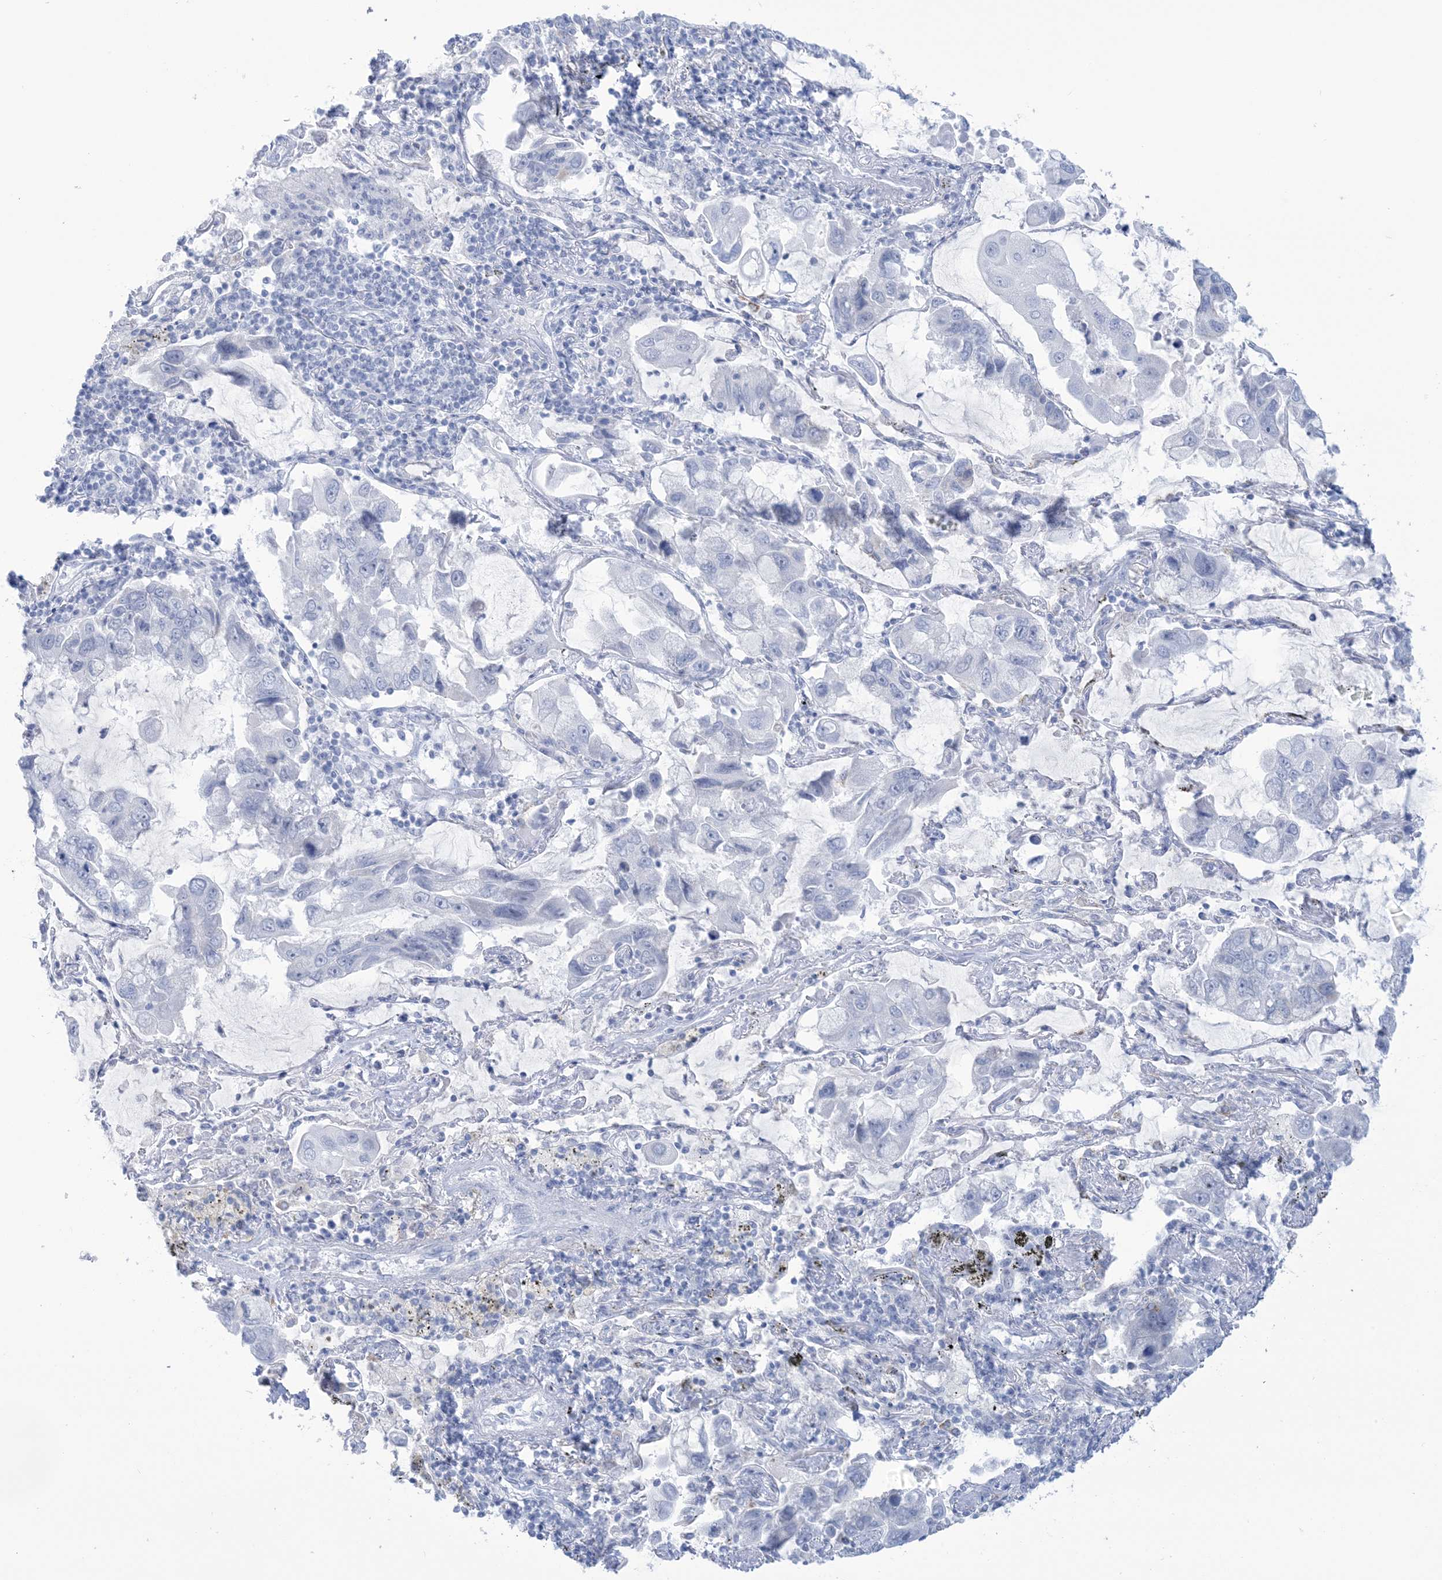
{"staining": {"intensity": "negative", "quantity": "none", "location": "none"}, "tissue": "lung cancer", "cell_type": "Tumor cells", "image_type": "cancer", "snomed": [{"axis": "morphology", "description": "Adenocarcinoma, NOS"}, {"axis": "topography", "description": "Lung"}], "caption": "Immunohistochemistry of lung cancer shows no staining in tumor cells.", "gene": "AGXT", "patient": {"sex": "male", "age": 64}}